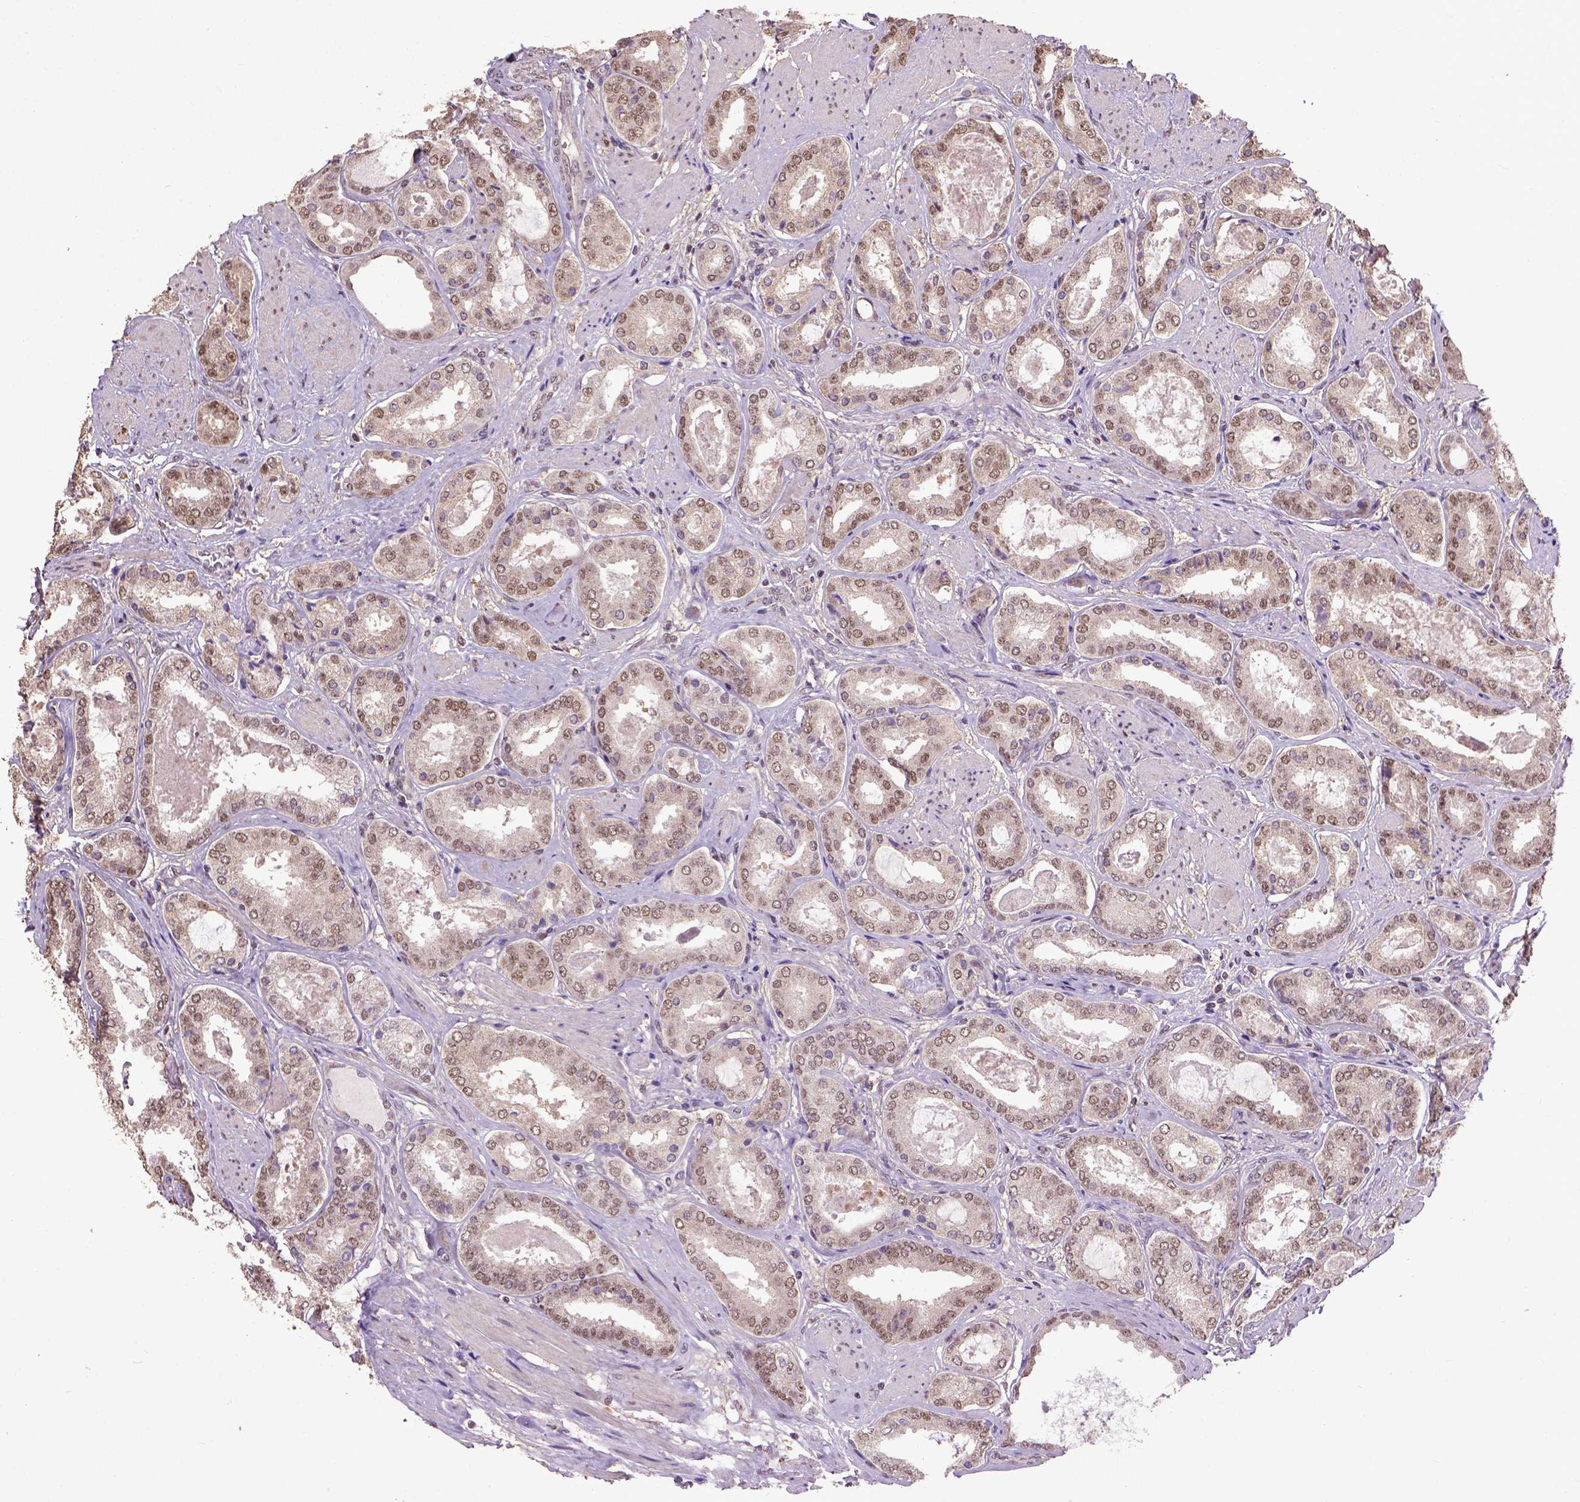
{"staining": {"intensity": "moderate", "quantity": ">75%", "location": "nuclear"}, "tissue": "prostate cancer", "cell_type": "Tumor cells", "image_type": "cancer", "snomed": [{"axis": "morphology", "description": "Adenocarcinoma, High grade"}, {"axis": "topography", "description": "Prostate"}], "caption": "This micrograph reveals immunohistochemistry staining of human high-grade adenocarcinoma (prostate), with medium moderate nuclear expression in approximately >75% of tumor cells.", "gene": "UBA3", "patient": {"sex": "male", "age": 63}}